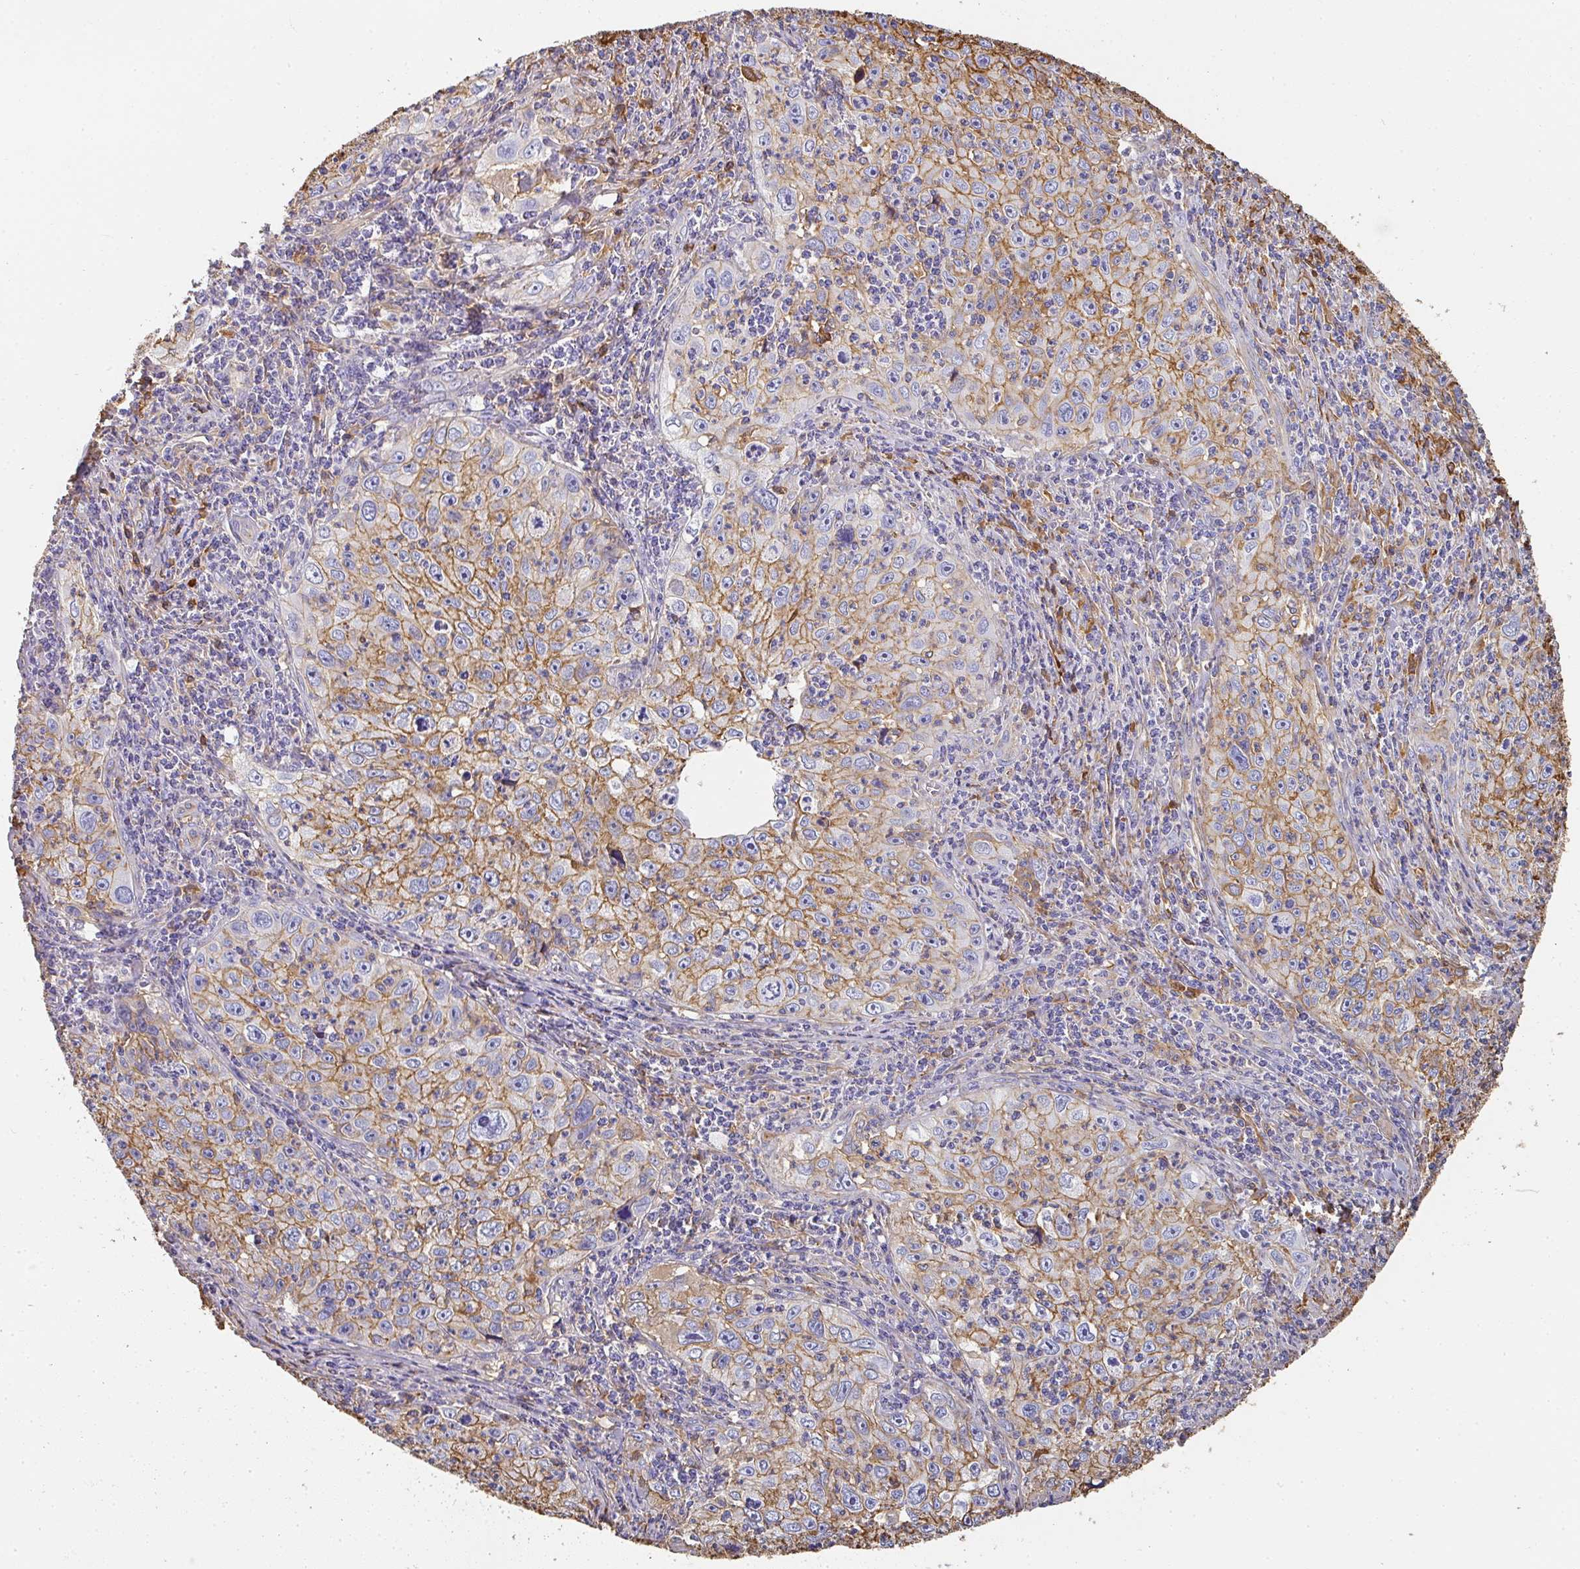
{"staining": {"intensity": "moderate", "quantity": ">75%", "location": "cytoplasmic/membranous"}, "tissue": "cervical cancer", "cell_type": "Tumor cells", "image_type": "cancer", "snomed": [{"axis": "morphology", "description": "Squamous cell carcinoma, NOS"}, {"axis": "topography", "description": "Cervix"}], "caption": "Protein analysis of cervical cancer (squamous cell carcinoma) tissue displays moderate cytoplasmic/membranous positivity in about >75% of tumor cells.", "gene": "ALB", "patient": {"sex": "female", "age": 30}}